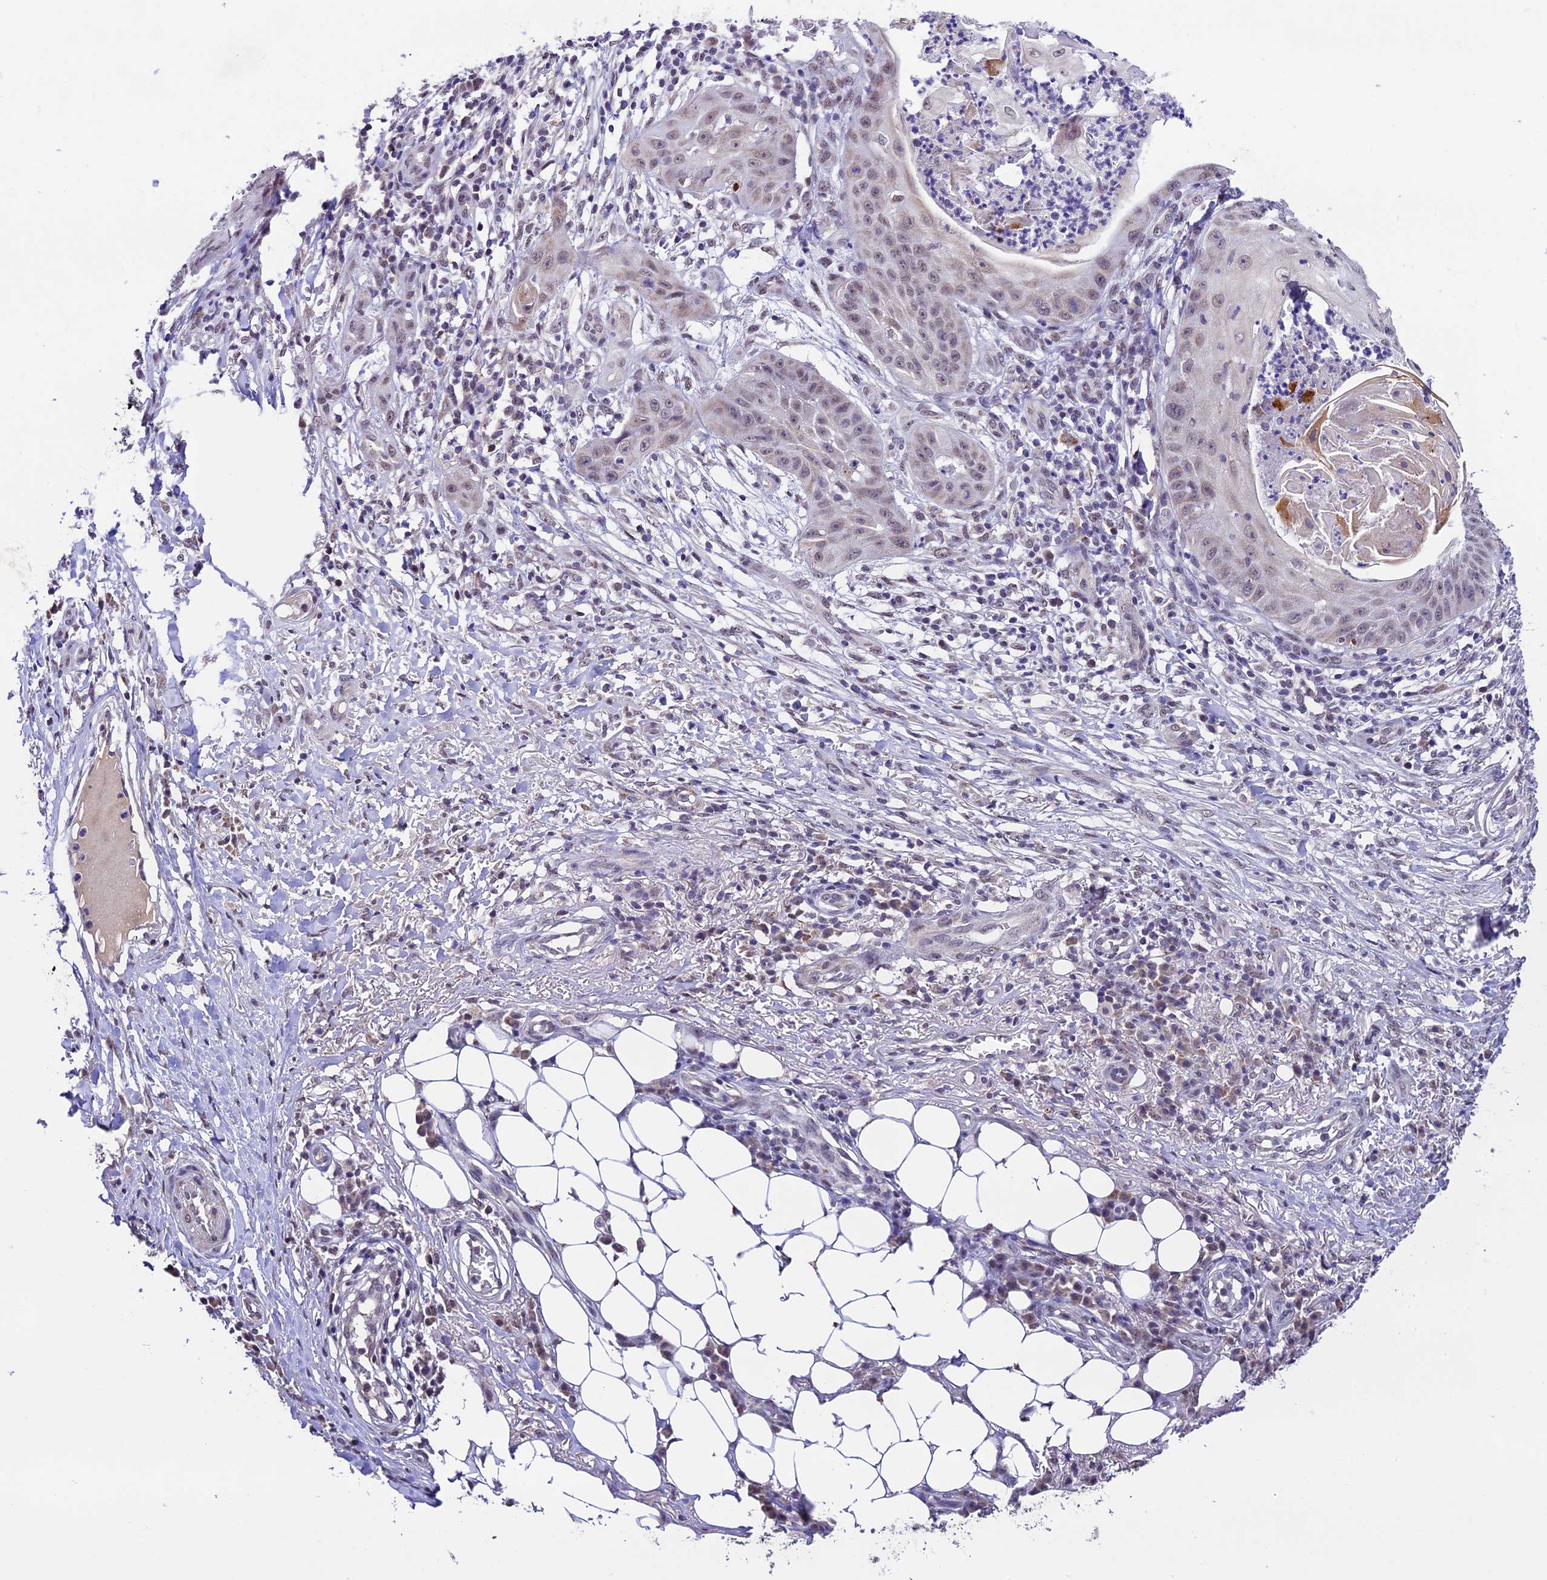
{"staining": {"intensity": "weak", "quantity": "25%-75%", "location": "nuclear"}, "tissue": "skin cancer", "cell_type": "Tumor cells", "image_type": "cancer", "snomed": [{"axis": "morphology", "description": "Squamous cell carcinoma, NOS"}, {"axis": "topography", "description": "Skin"}], "caption": "IHC of human squamous cell carcinoma (skin) shows low levels of weak nuclear positivity in approximately 25%-75% of tumor cells.", "gene": "CARS2", "patient": {"sex": "male", "age": 70}}